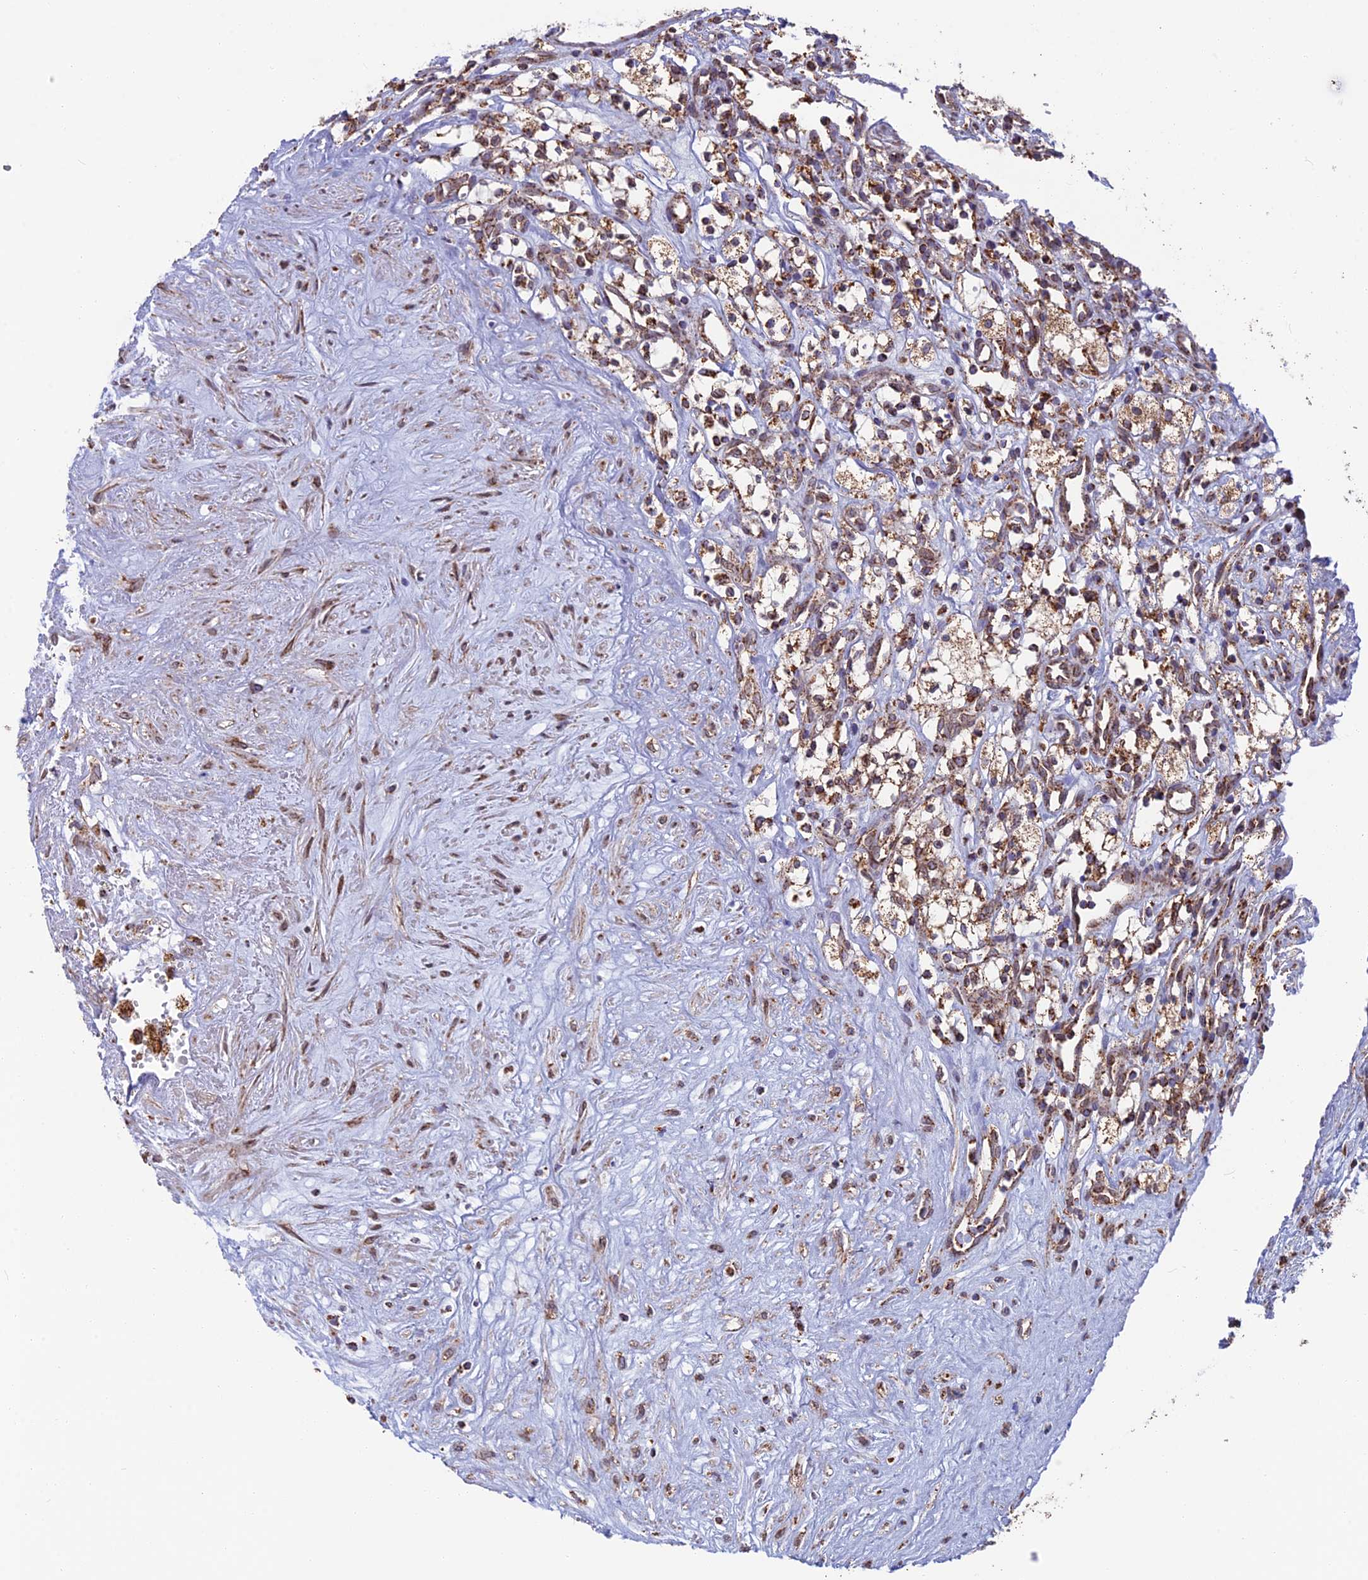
{"staining": {"intensity": "moderate", "quantity": ">75%", "location": "cytoplasmic/membranous"}, "tissue": "renal cancer", "cell_type": "Tumor cells", "image_type": "cancer", "snomed": [{"axis": "morphology", "description": "Adenocarcinoma, NOS"}, {"axis": "topography", "description": "Kidney"}], "caption": "DAB (3,3'-diaminobenzidine) immunohistochemical staining of human adenocarcinoma (renal) shows moderate cytoplasmic/membranous protein expression in approximately >75% of tumor cells.", "gene": "CS", "patient": {"sex": "male", "age": 59}}